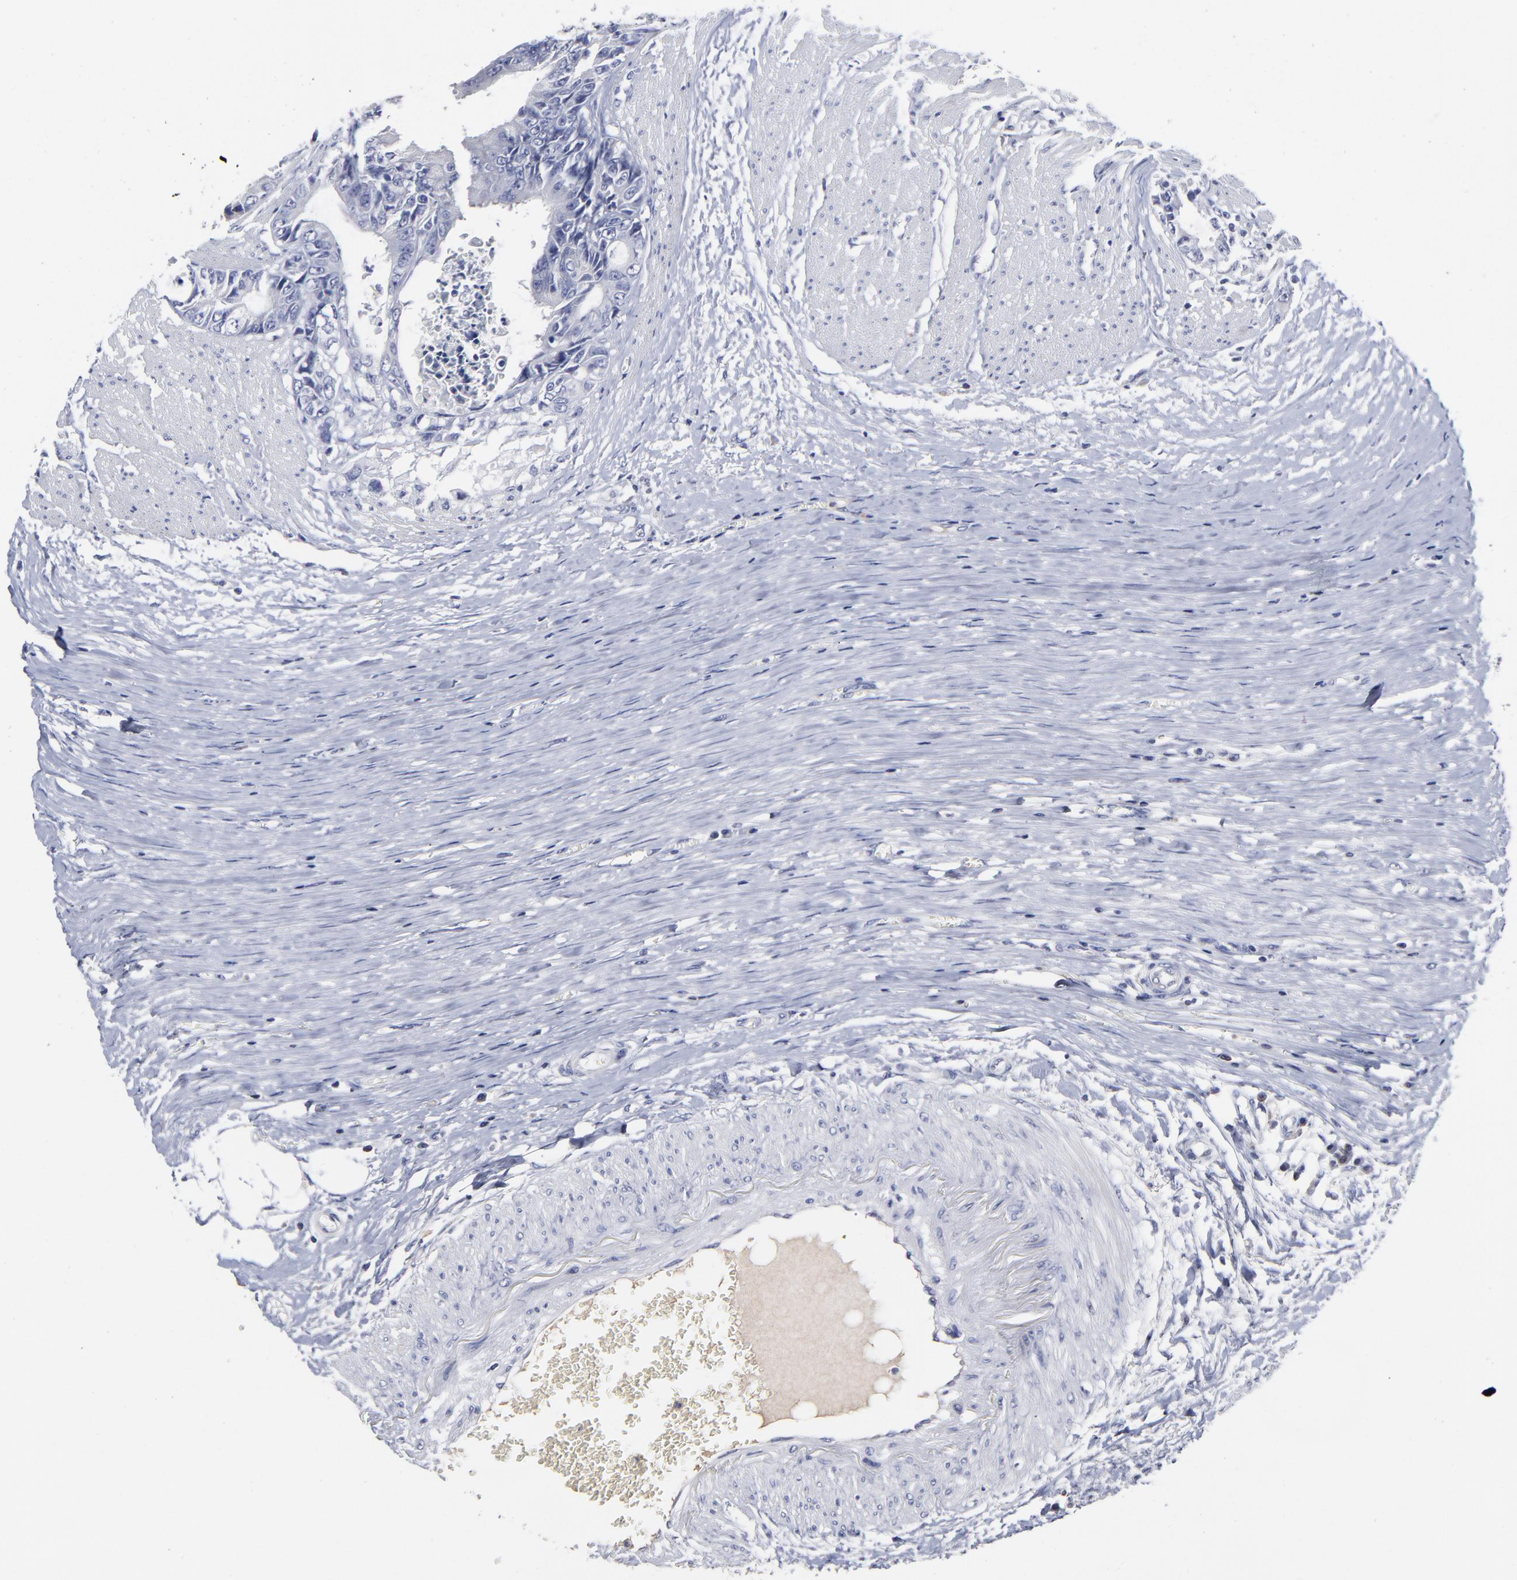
{"staining": {"intensity": "negative", "quantity": "none", "location": "none"}, "tissue": "colorectal cancer", "cell_type": "Tumor cells", "image_type": "cancer", "snomed": [{"axis": "morphology", "description": "Adenocarcinoma, NOS"}, {"axis": "topography", "description": "Rectum"}], "caption": "The IHC image has no significant staining in tumor cells of colorectal cancer (adenocarcinoma) tissue.", "gene": "TRAT1", "patient": {"sex": "female", "age": 98}}